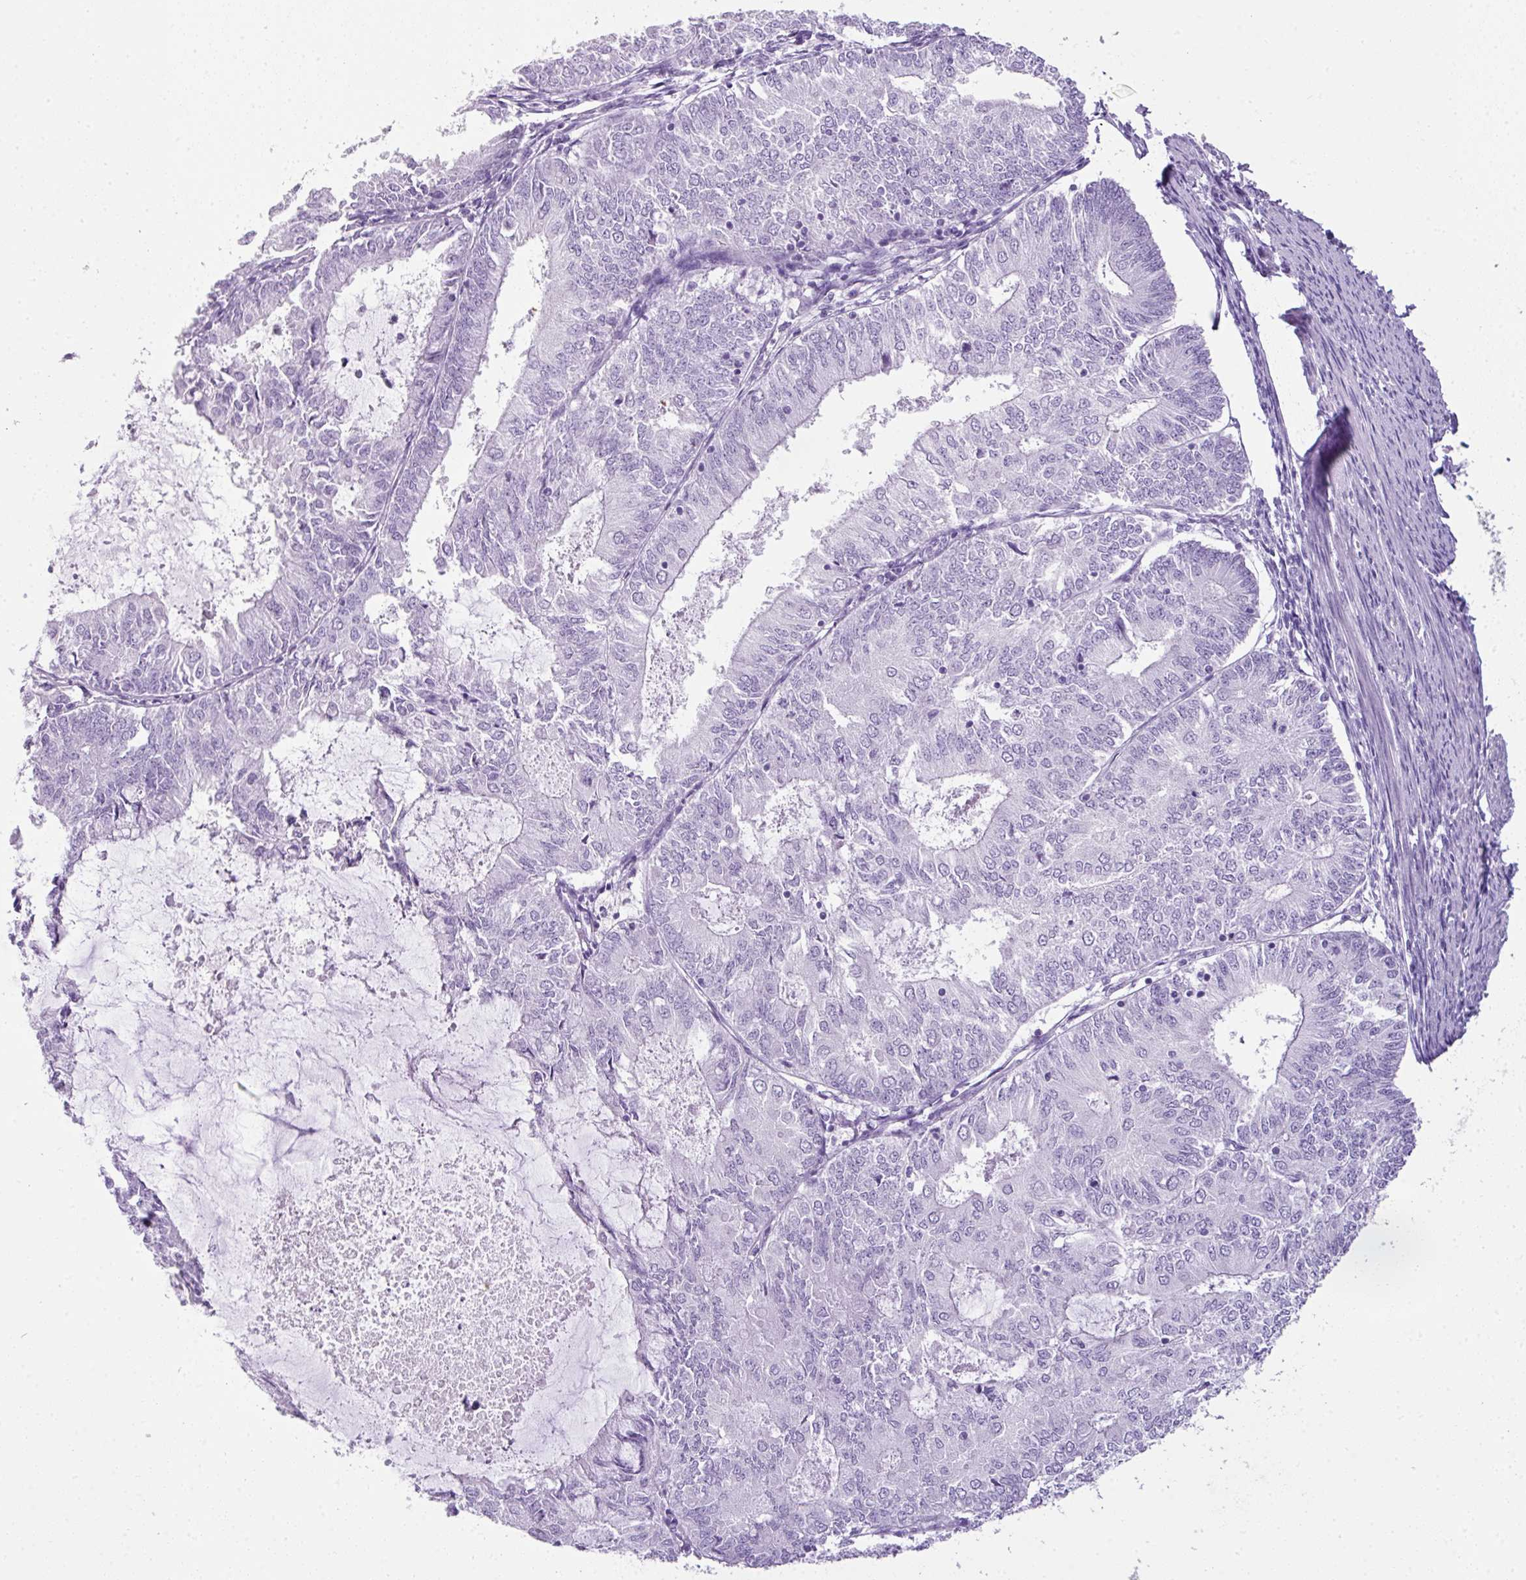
{"staining": {"intensity": "negative", "quantity": "none", "location": "none"}, "tissue": "endometrial cancer", "cell_type": "Tumor cells", "image_type": "cancer", "snomed": [{"axis": "morphology", "description": "Adenocarcinoma, NOS"}, {"axis": "topography", "description": "Endometrium"}], "caption": "Endometrial cancer was stained to show a protein in brown. There is no significant positivity in tumor cells.", "gene": "TNP1", "patient": {"sex": "female", "age": 57}}